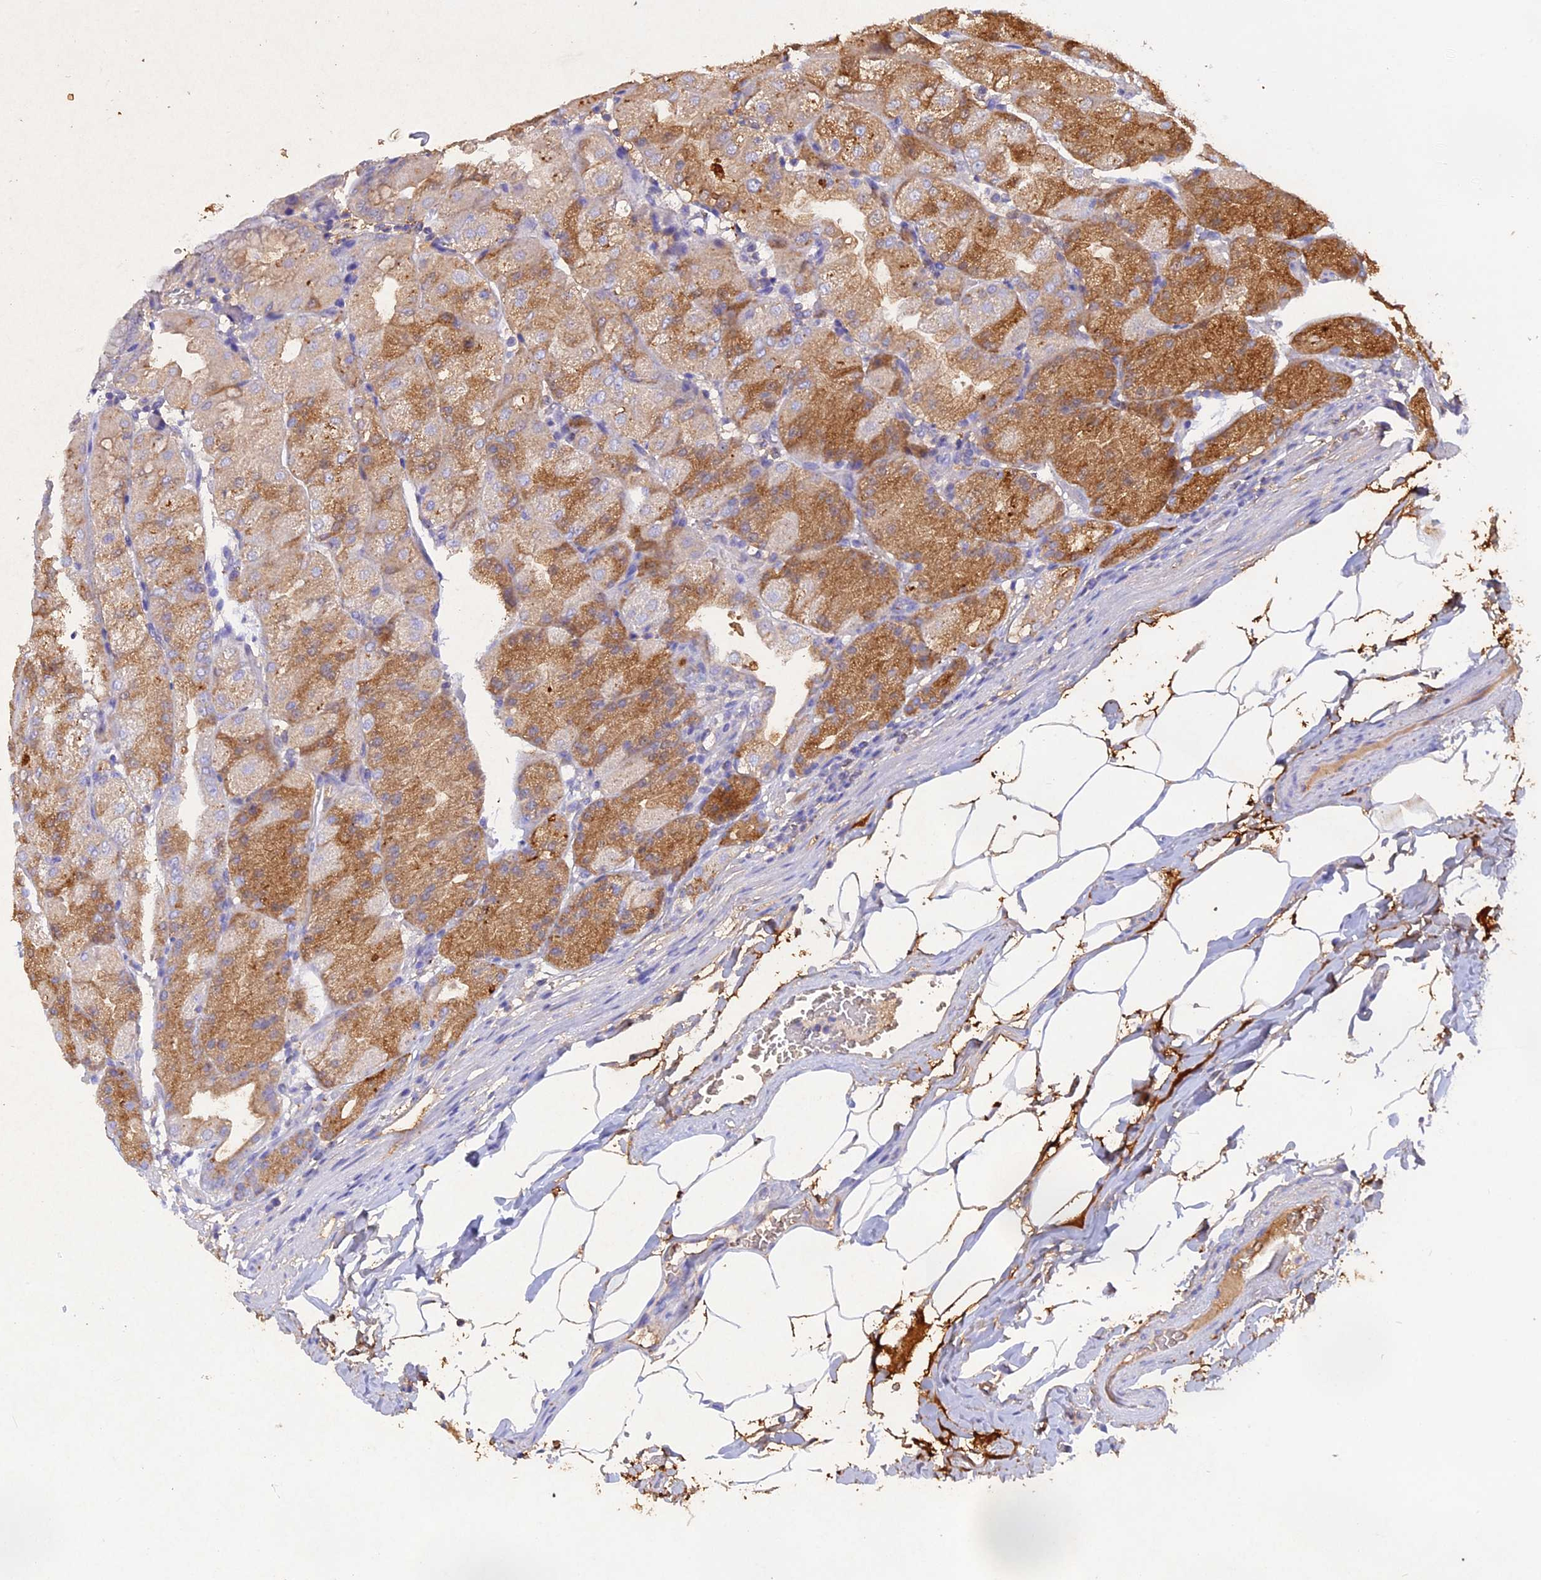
{"staining": {"intensity": "moderate", "quantity": ">75%", "location": "cytoplasmic/membranous"}, "tissue": "stomach", "cell_type": "Glandular cells", "image_type": "normal", "snomed": [{"axis": "morphology", "description": "Normal tissue, NOS"}, {"axis": "topography", "description": "Stomach, upper"}, {"axis": "topography", "description": "Stomach, lower"}], "caption": "About >75% of glandular cells in benign stomach show moderate cytoplasmic/membranous protein positivity as visualized by brown immunohistochemical staining.", "gene": "SLC26A4", "patient": {"sex": "male", "age": 62}}